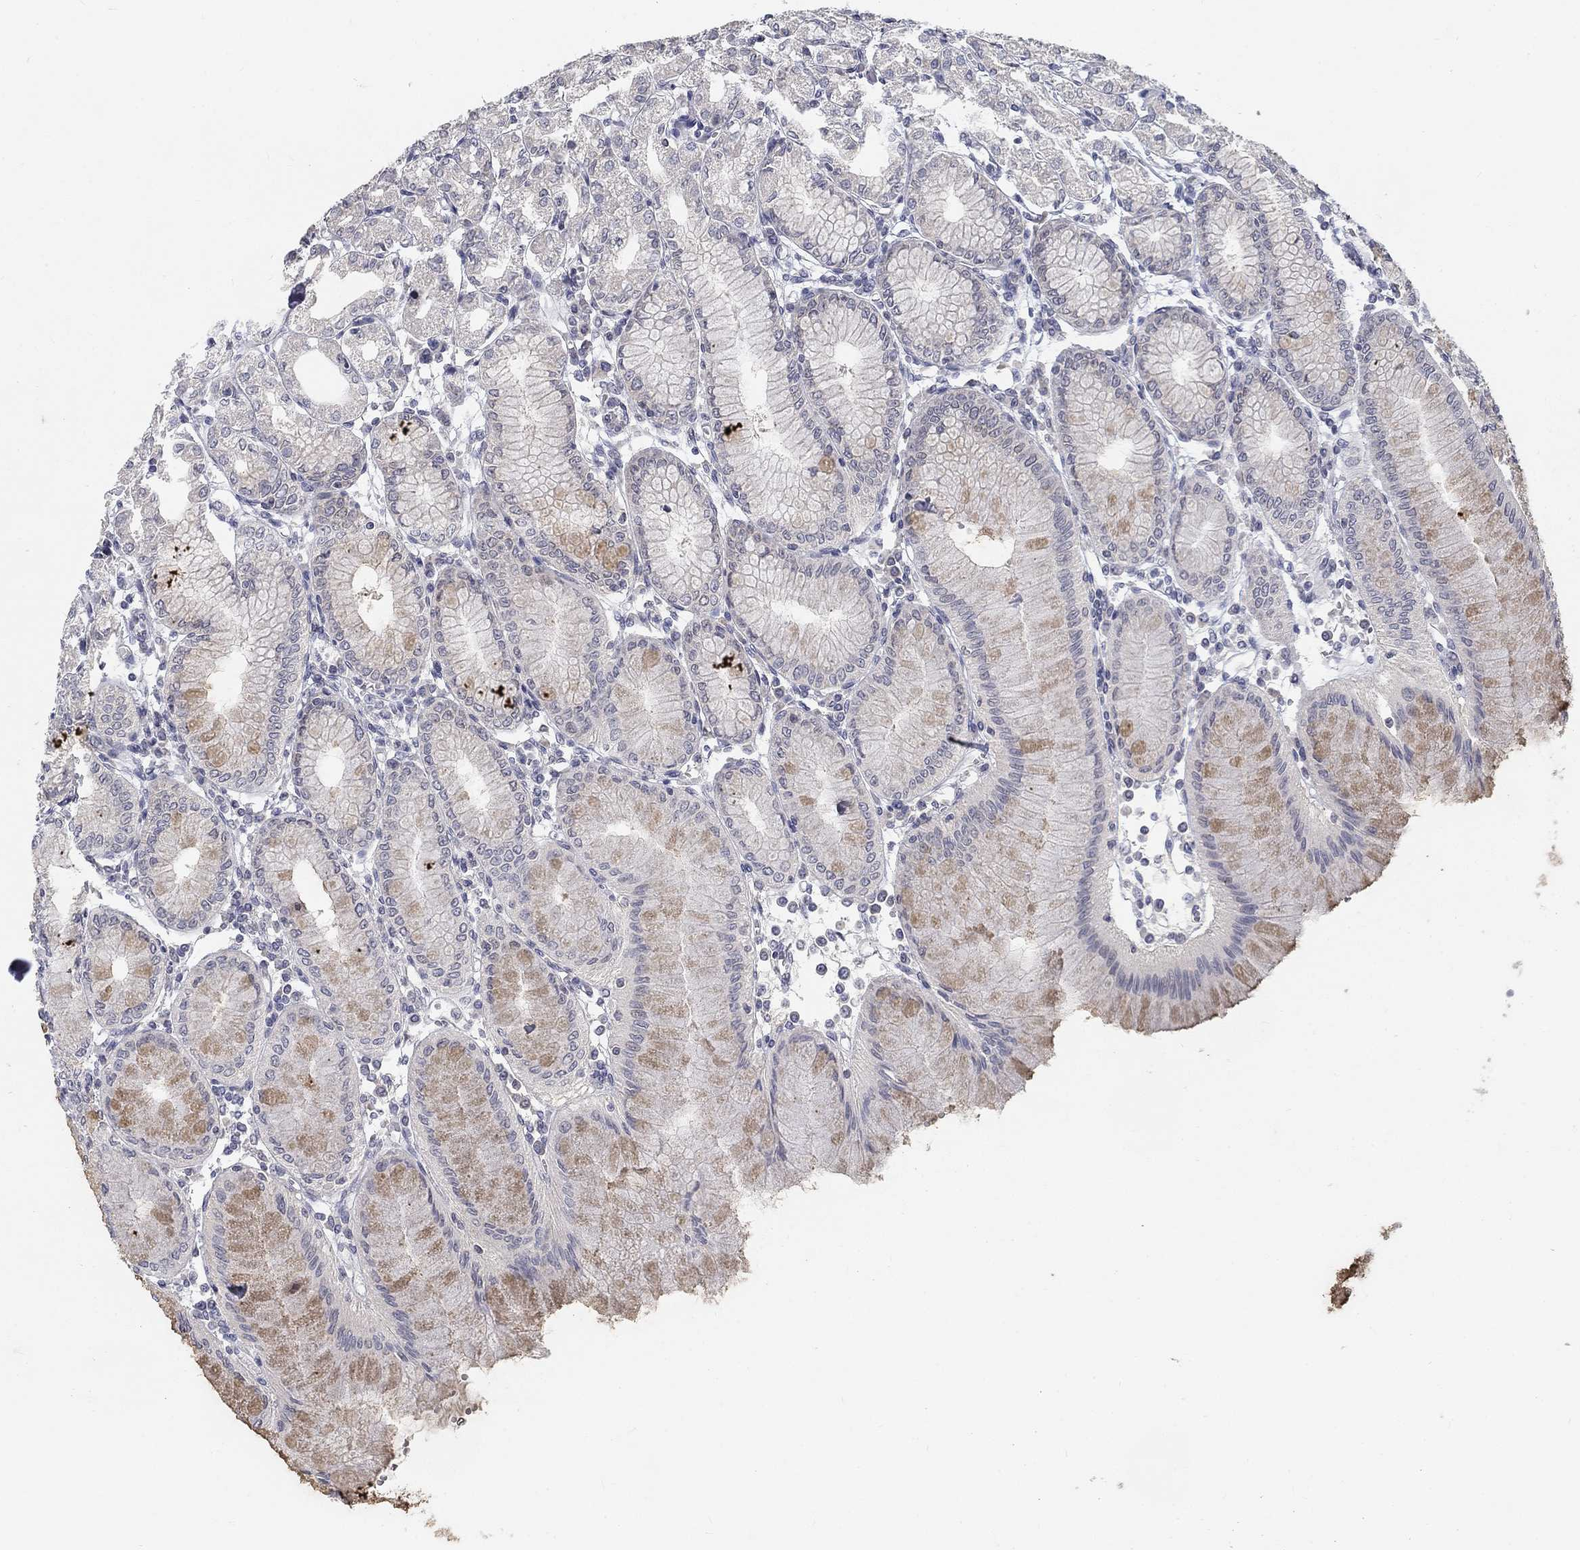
{"staining": {"intensity": "weak", "quantity": "<25%", "location": "cytoplasmic/membranous"}, "tissue": "stomach", "cell_type": "Glandular cells", "image_type": "normal", "snomed": [{"axis": "morphology", "description": "Normal tissue, NOS"}, {"axis": "topography", "description": "Skeletal muscle"}, {"axis": "topography", "description": "Stomach"}], "caption": "Glandular cells are negative for protein expression in normal human stomach. (Immunohistochemistry, brightfield microscopy, high magnification).", "gene": "ATP1A3", "patient": {"sex": "female", "age": 57}}